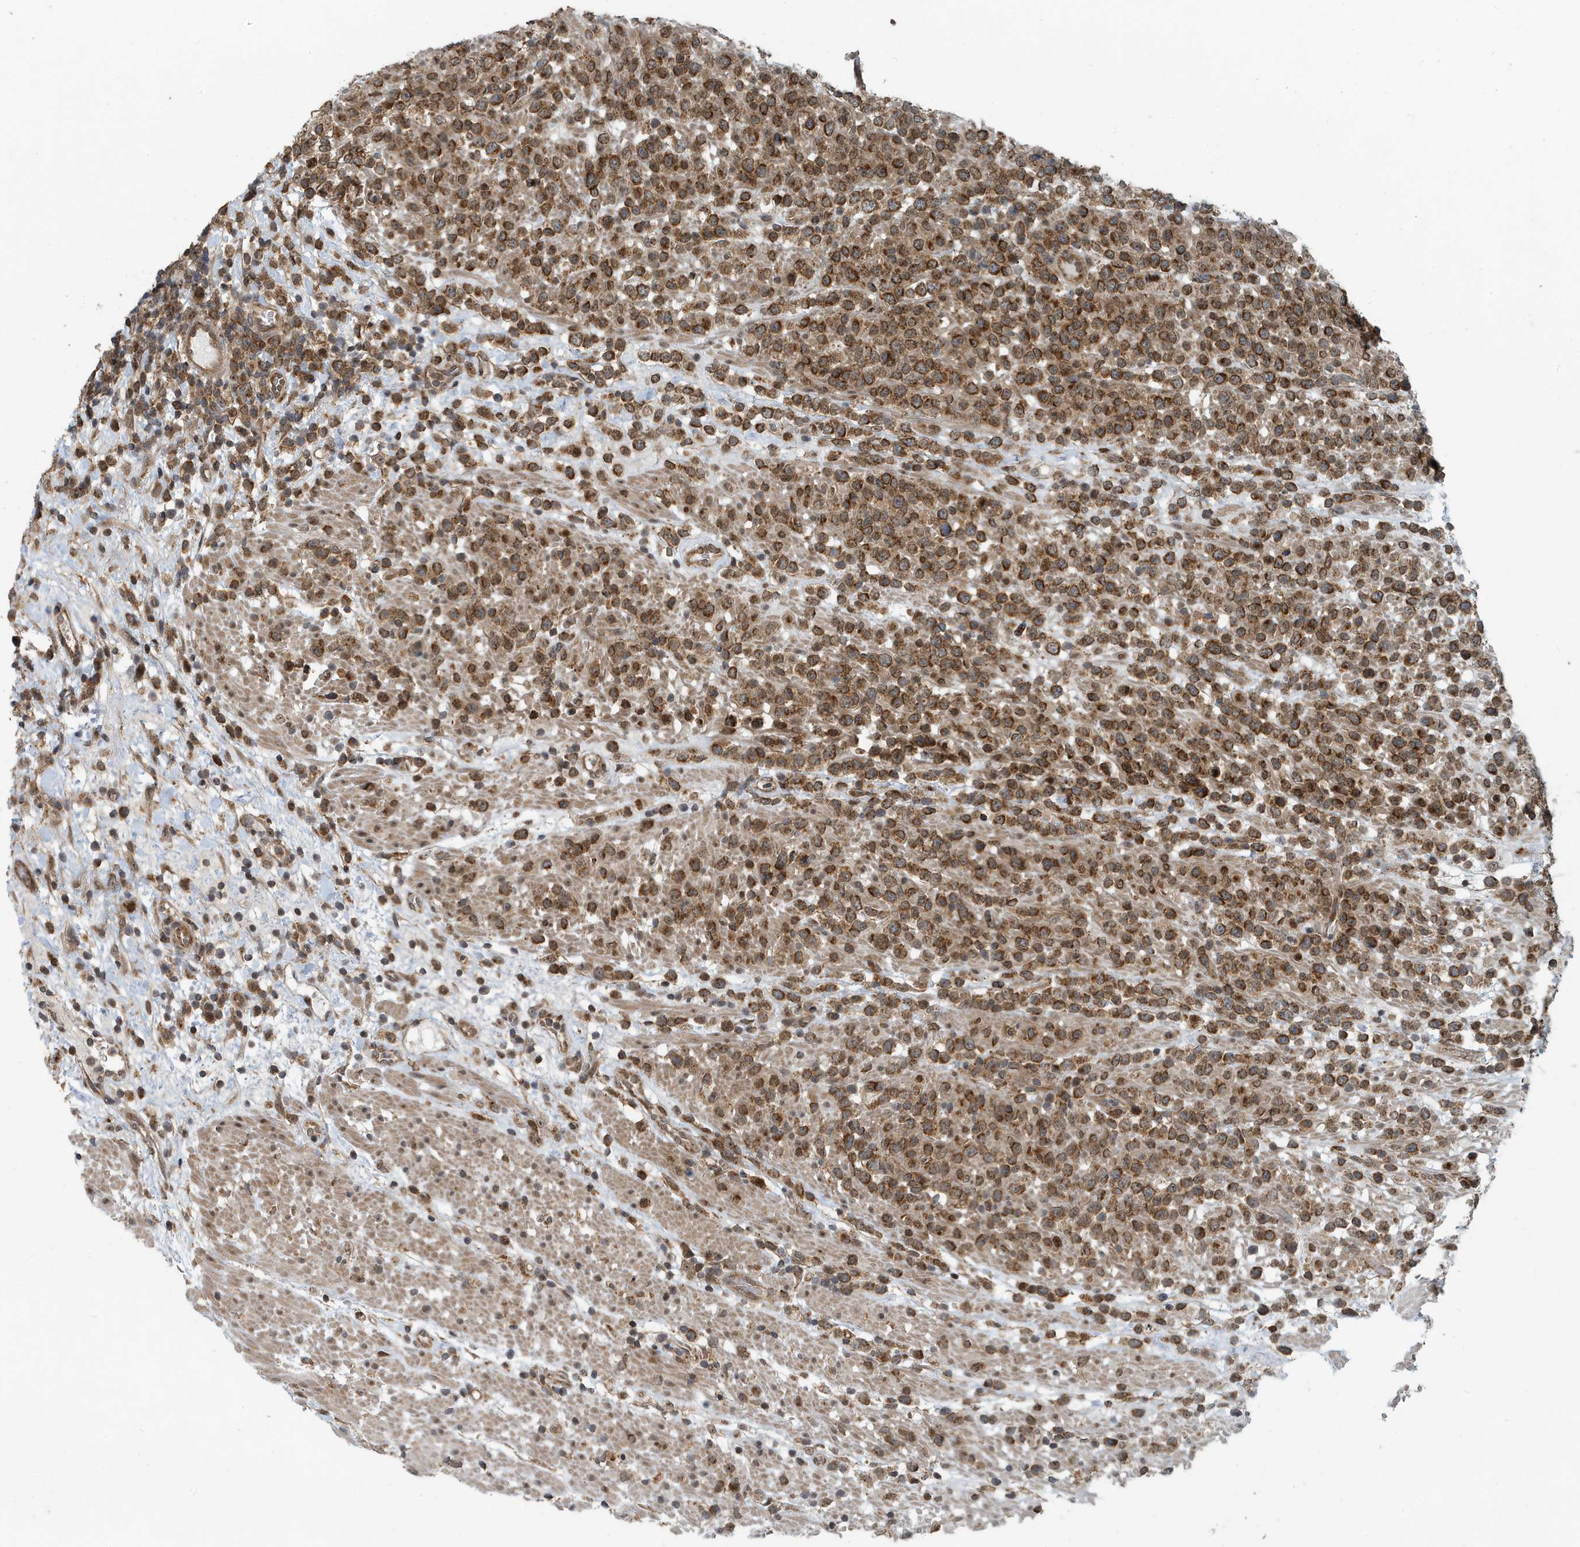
{"staining": {"intensity": "moderate", "quantity": ">75%", "location": "cytoplasmic/membranous"}, "tissue": "lymphoma", "cell_type": "Tumor cells", "image_type": "cancer", "snomed": [{"axis": "morphology", "description": "Malignant lymphoma, non-Hodgkin's type, High grade"}, {"axis": "topography", "description": "Colon"}], "caption": "Immunohistochemistry (IHC) photomicrograph of human high-grade malignant lymphoma, non-Hodgkin's type stained for a protein (brown), which demonstrates medium levels of moderate cytoplasmic/membranous staining in approximately >75% of tumor cells.", "gene": "KIF15", "patient": {"sex": "female", "age": 53}}